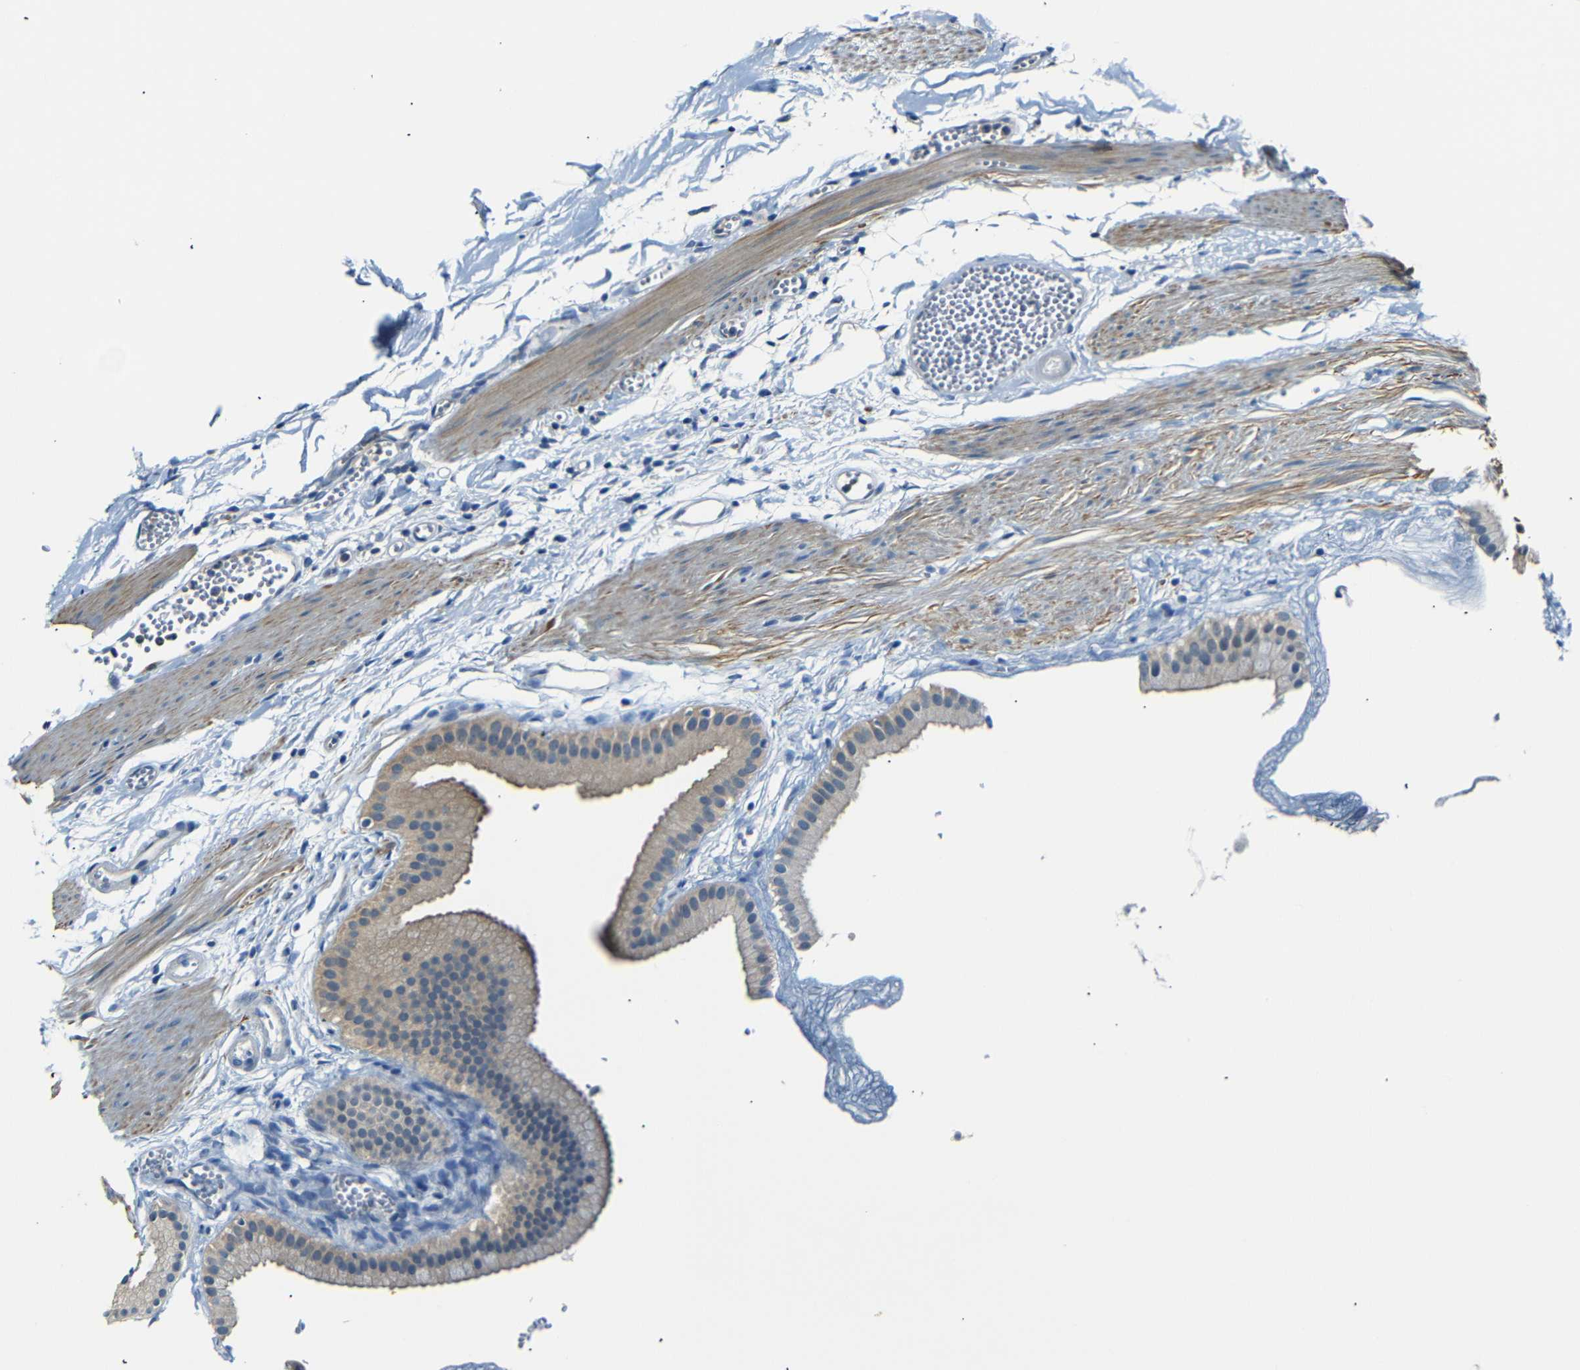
{"staining": {"intensity": "weak", "quantity": "<25%", "location": "cytoplasmic/membranous"}, "tissue": "gallbladder", "cell_type": "Glandular cells", "image_type": "normal", "snomed": [{"axis": "morphology", "description": "Normal tissue, NOS"}, {"axis": "topography", "description": "Gallbladder"}], "caption": "High magnification brightfield microscopy of unremarkable gallbladder stained with DAB (brown) and counterstained with hematoxylin (blue): glandular cells show no significant positivity.", "gene": "SFN", "patient": {"sex": "female", "age": 64}}